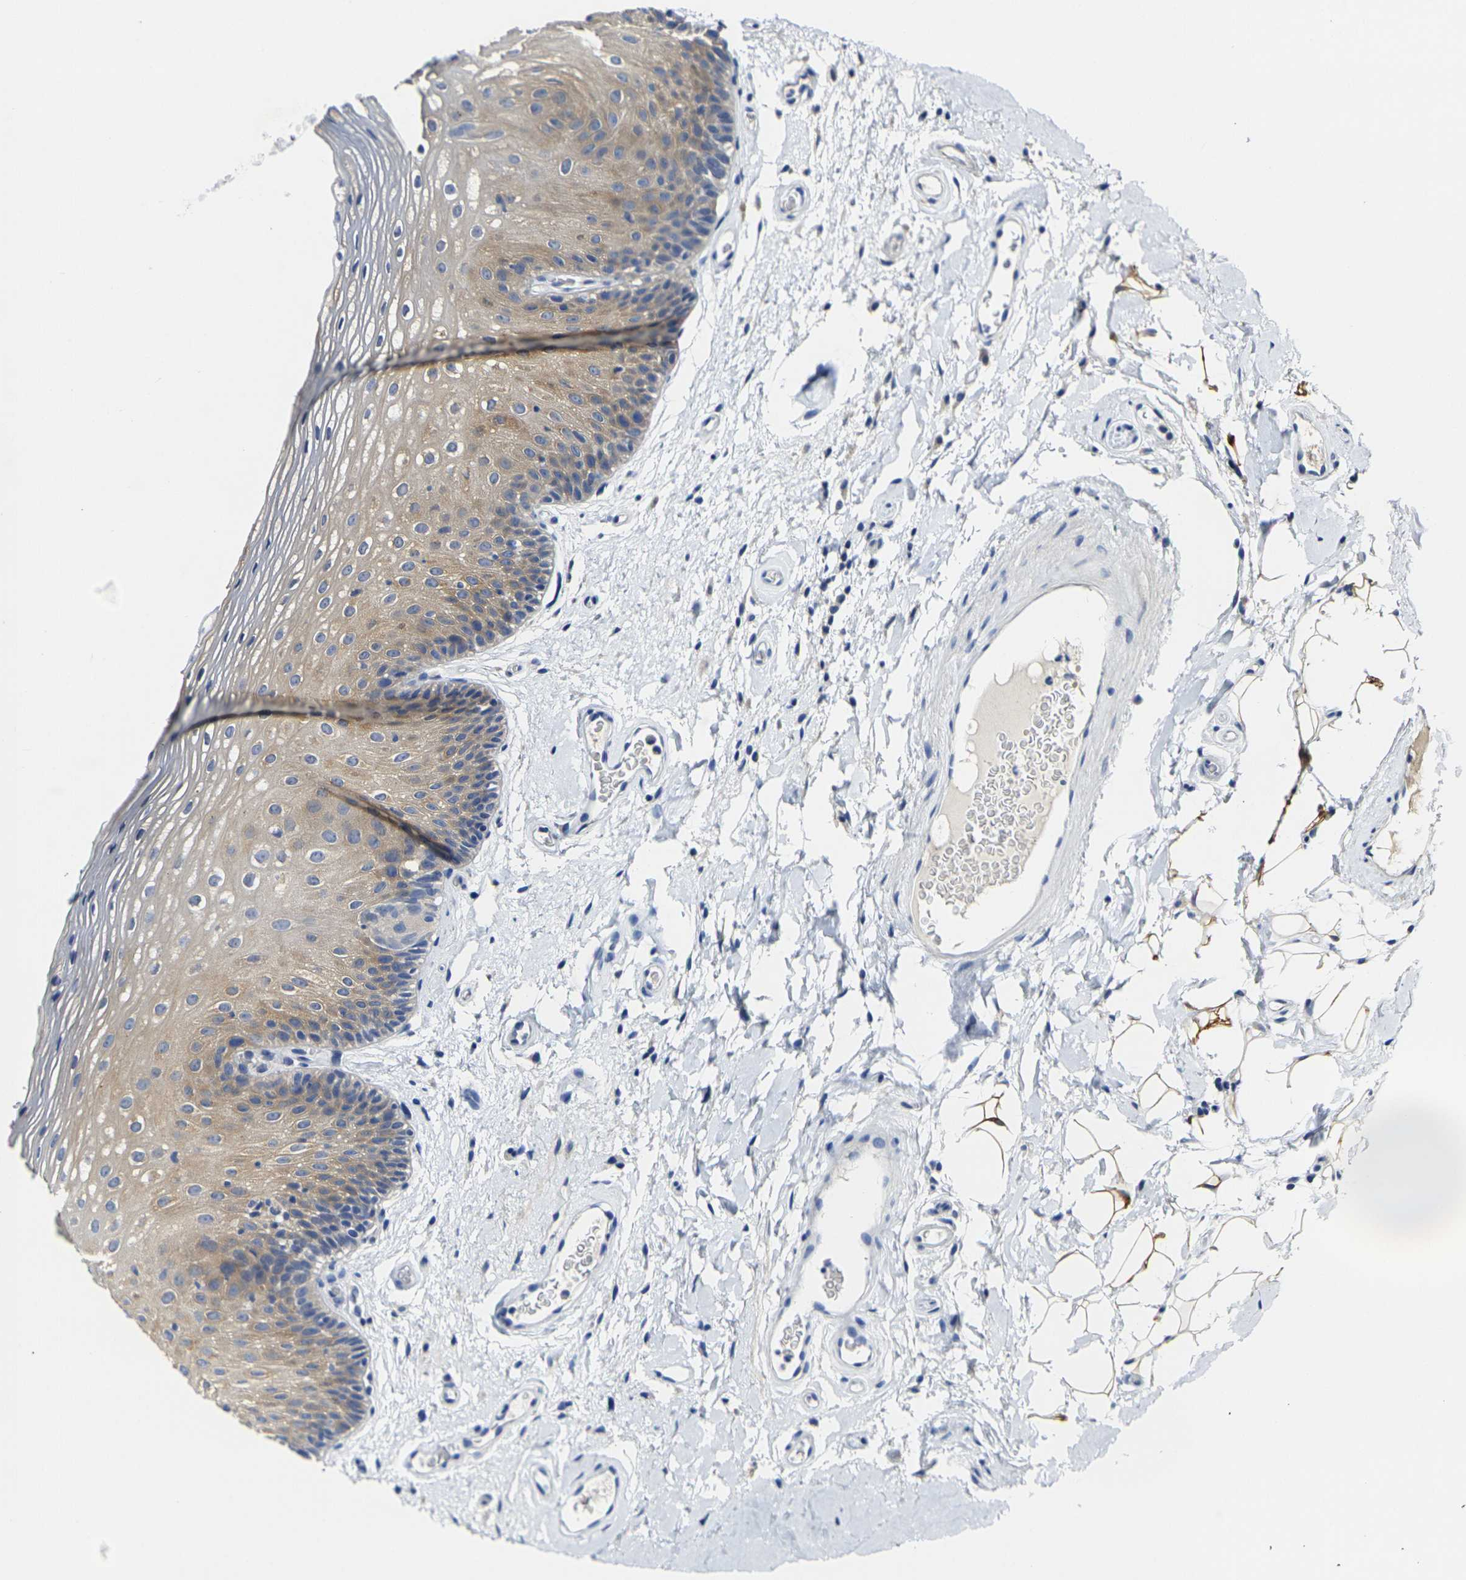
{"staining": {"intensity": "weak", "quantity": "25%-75%", "location": "cytoplasmic/membranous"}, "tissue": "oral mucosa", "cell_type": "Squamous epithelial cells", "image_type": "normal", "snomed": [{"axis": "morphology", "description": "Normal tissue, NOS"}, {"axis": "morphology", "description": "Squamous cell carcinoma, NOS"}, {"axis": "topography", "description": "Skeletal muscle"}, {"axis": "topography", "description": "Oral tissue"}], "caption": "Oral mucosa stained with DAB immunohistochemistry exhibits low levels of weak cytoplasmic/membranous staining in approximately 25%-75% of squamous epithelial cells.", "gene": "GNA12", "patient": {"sex": "male", "age": 71}}